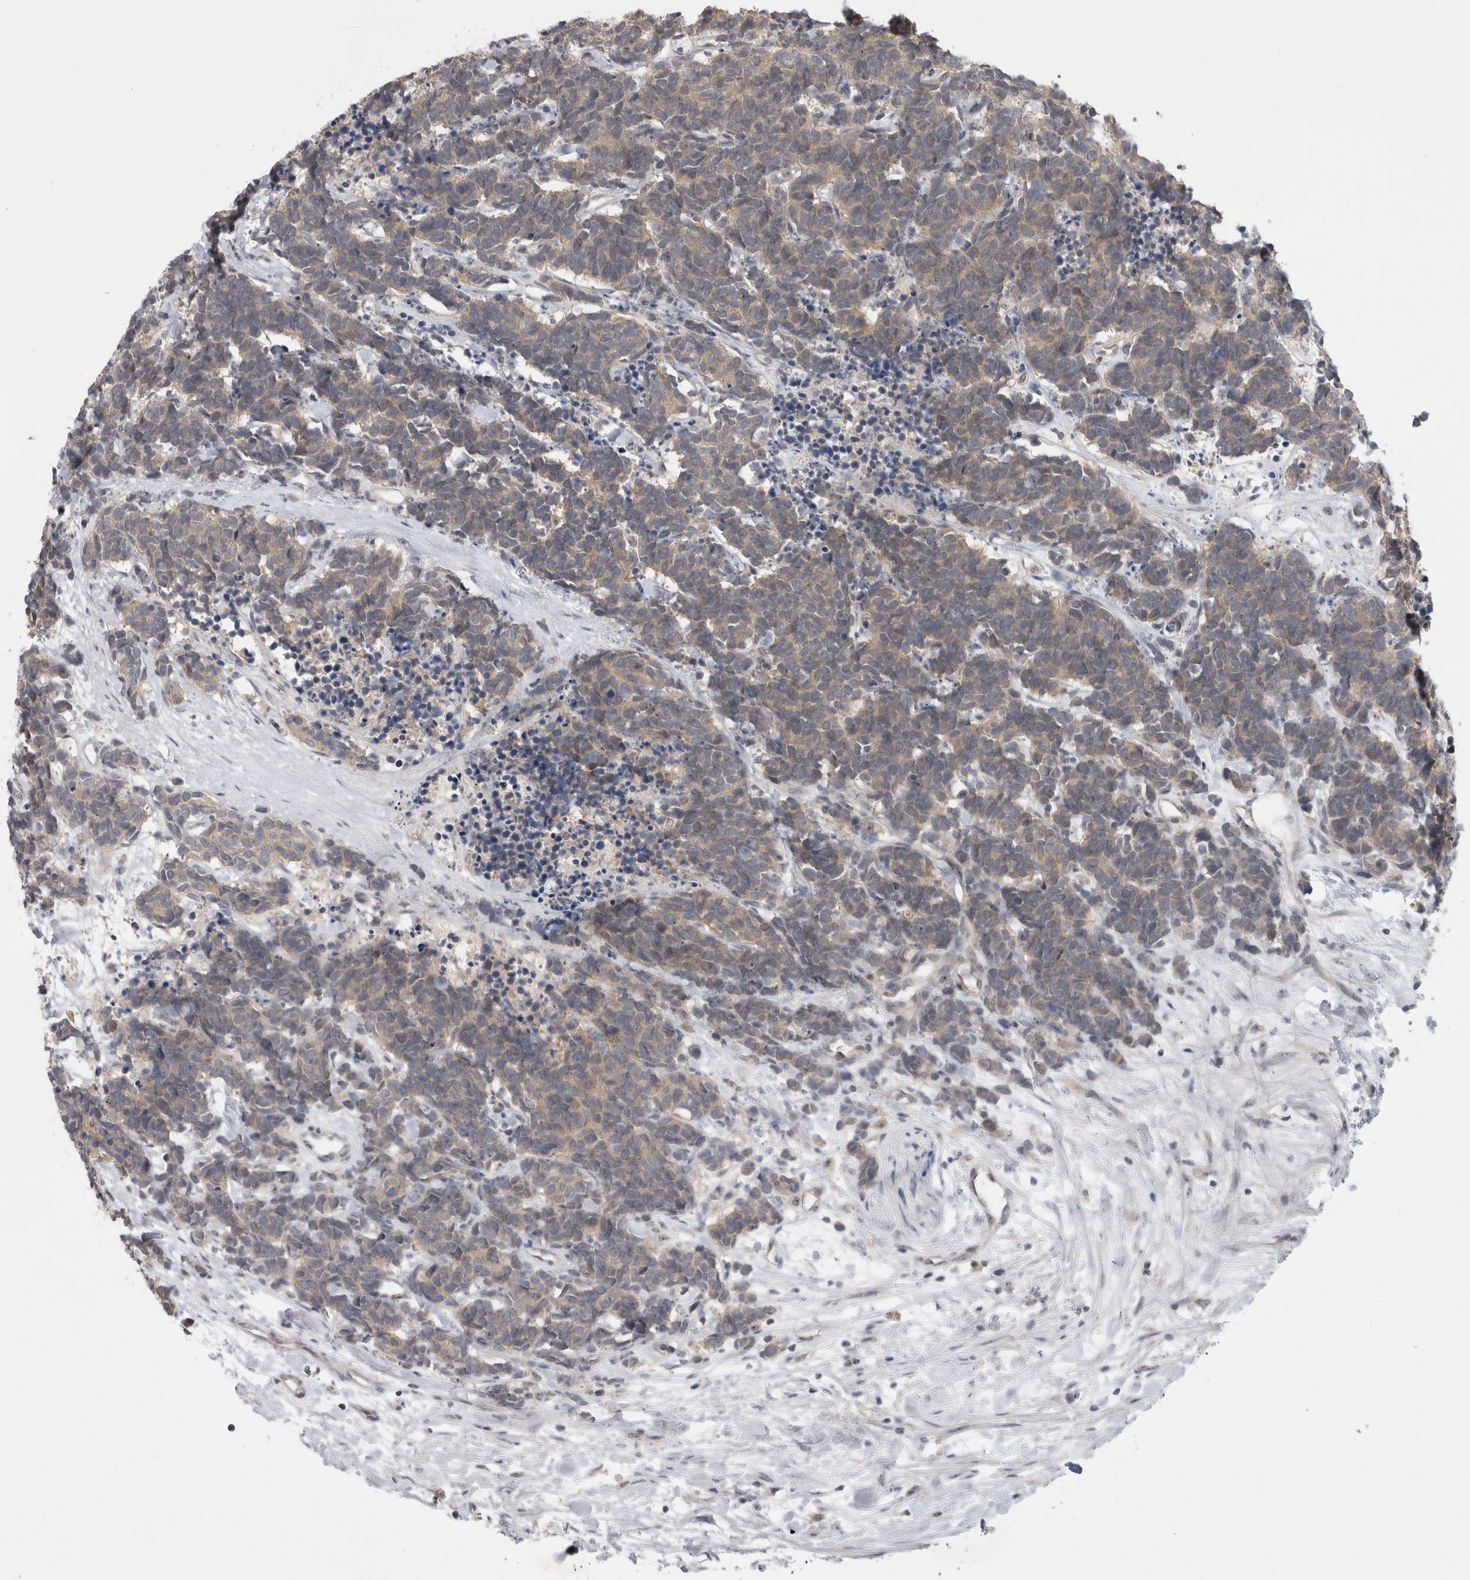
{"staining": {"intensity": "weak", "quantity": ">75%", "location": "cytoplasmic/membranous"}, "tissue": "carcinoid", "cell_type": "Tumor cells", "image_type": "cancer", "snomed": [{"axis": "morphology", "description": "Carcinoma, NOS"}, {"axis": "morphology", "description": "Carcinoid, malignant, NOS"}, {"axis": "topography", "description": "Urinary bladder"}], "caption": "IHC histopathology image of neoplastic tissue: carcinoma stained using immunohistochemistry shows low levels of weak protein expression localized specifically in the cytoplasmic/membranous of tumor cells, appearing as a cytoplasmic/membranous brown color.", "gene": "RBM28", "patient": {"sex": "male", "age": 57}}